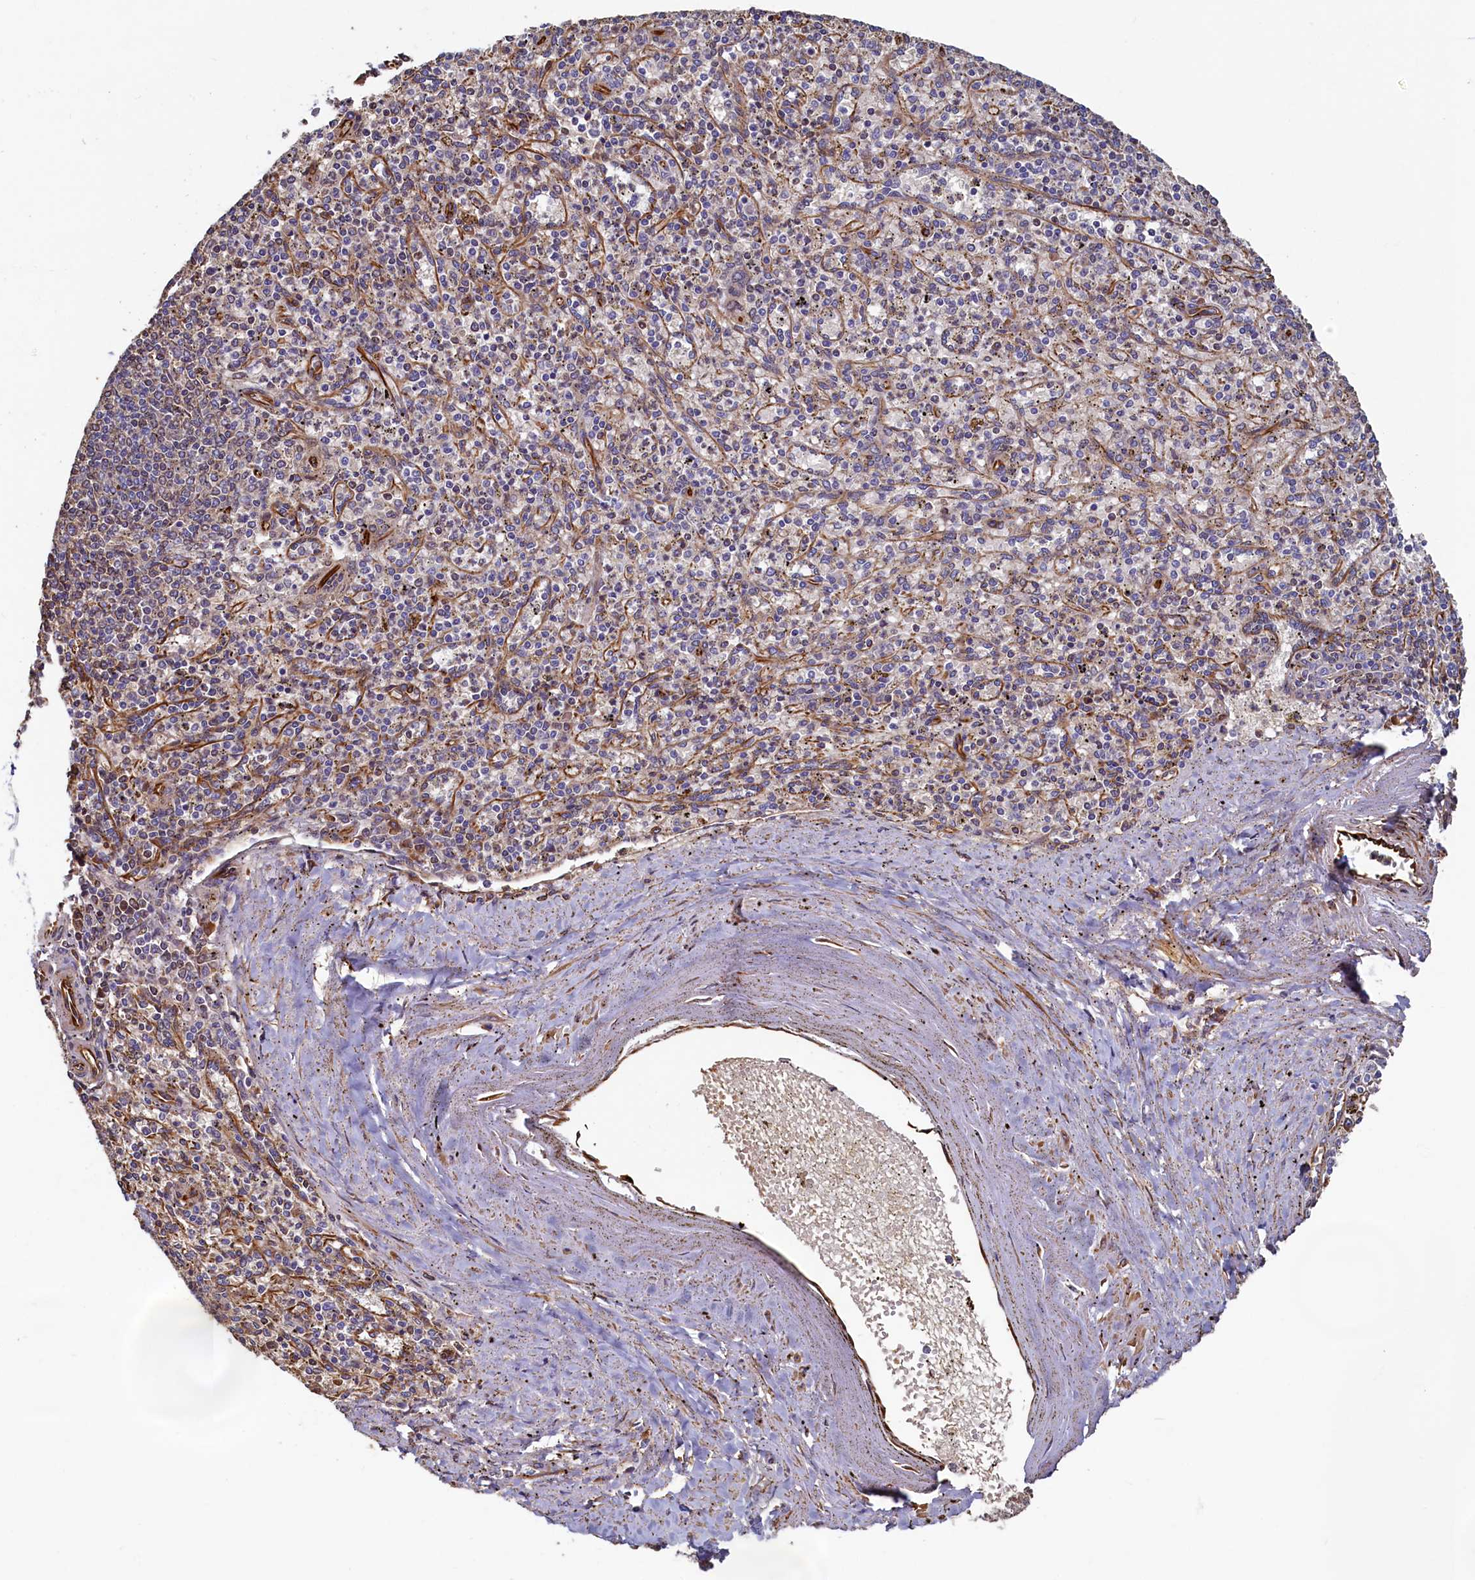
{"staining": {"intensity": "negative", "quantity": "none", "location": "none"}, "tissue": "spleen", "cell_type": "Cells in red pulp", "image_type": "normal", "snomed": [{"axis": "morphology", "description": "Normal tissue, NOS"}, {"axis": "topography", "description": "Spleen"}], "caption": "Immunohistochemistry photomicrograph of benign spleen stained for a protein (brown), which displays no expression in cells in red pulp.", "gene": "LRRC57", "patient": {"sex": "male", "age": 72}}